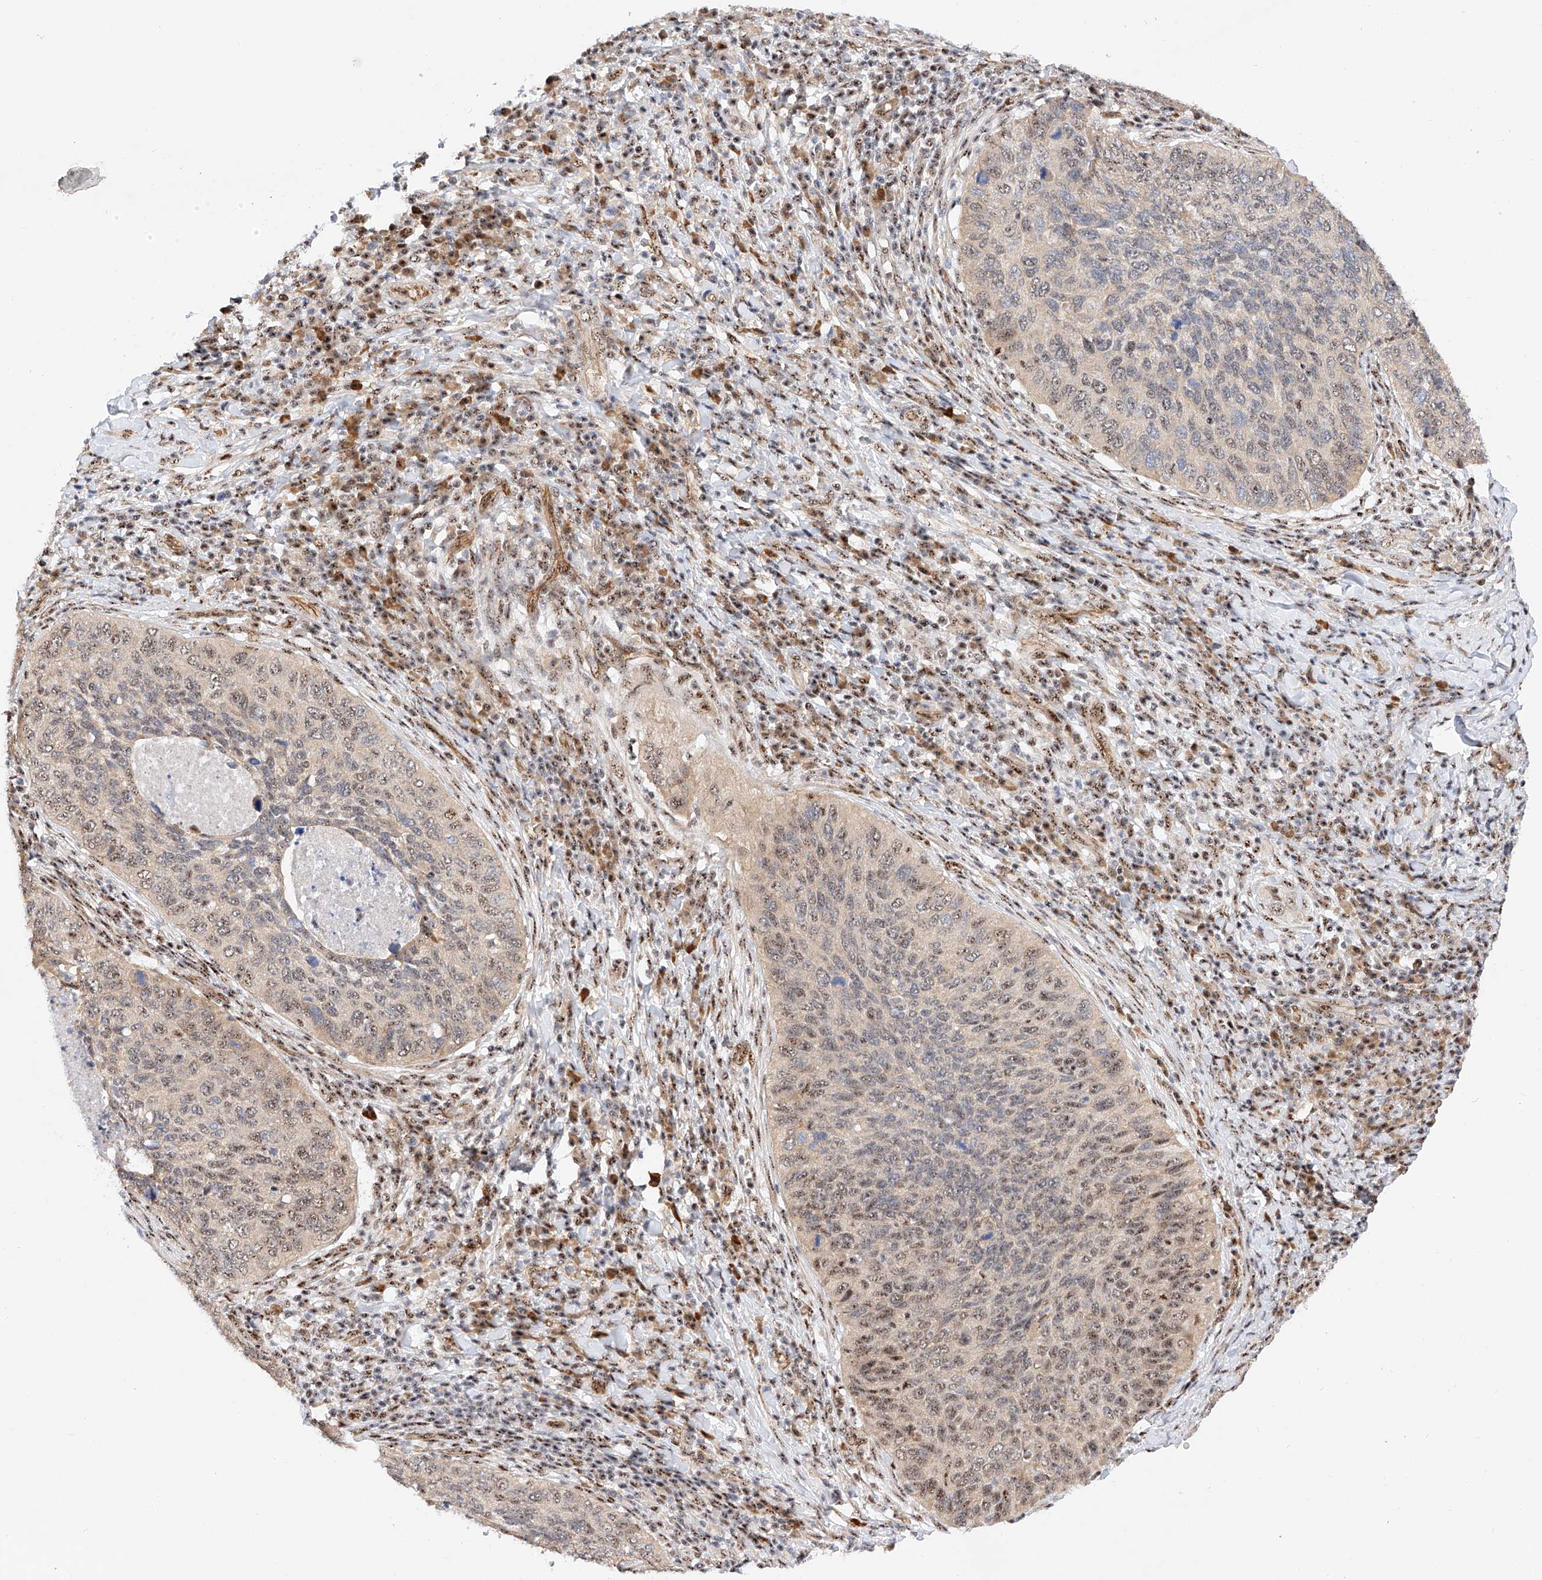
{"staining": {"intensity": "moderate", "quantity": "<25%", "location": "nuclear"}, "tissue": "cervical cancer", "cell_type": "Tumor cells", "image_type": "cancer", "snomed": [{"axis": "morphology", "description": "Squamous cell carcinoma, NOS"}, {"axis": "topography", "description": "Cervix"}], "caption": "This is a photomicrograph of immunohistochemistry (IHC) staining of cervical cancer, which shows moderate positivity in the nuclear of tumor cells.", "gene": "ATXN7L2", "patient": {"sex": "female", "age": 38}}